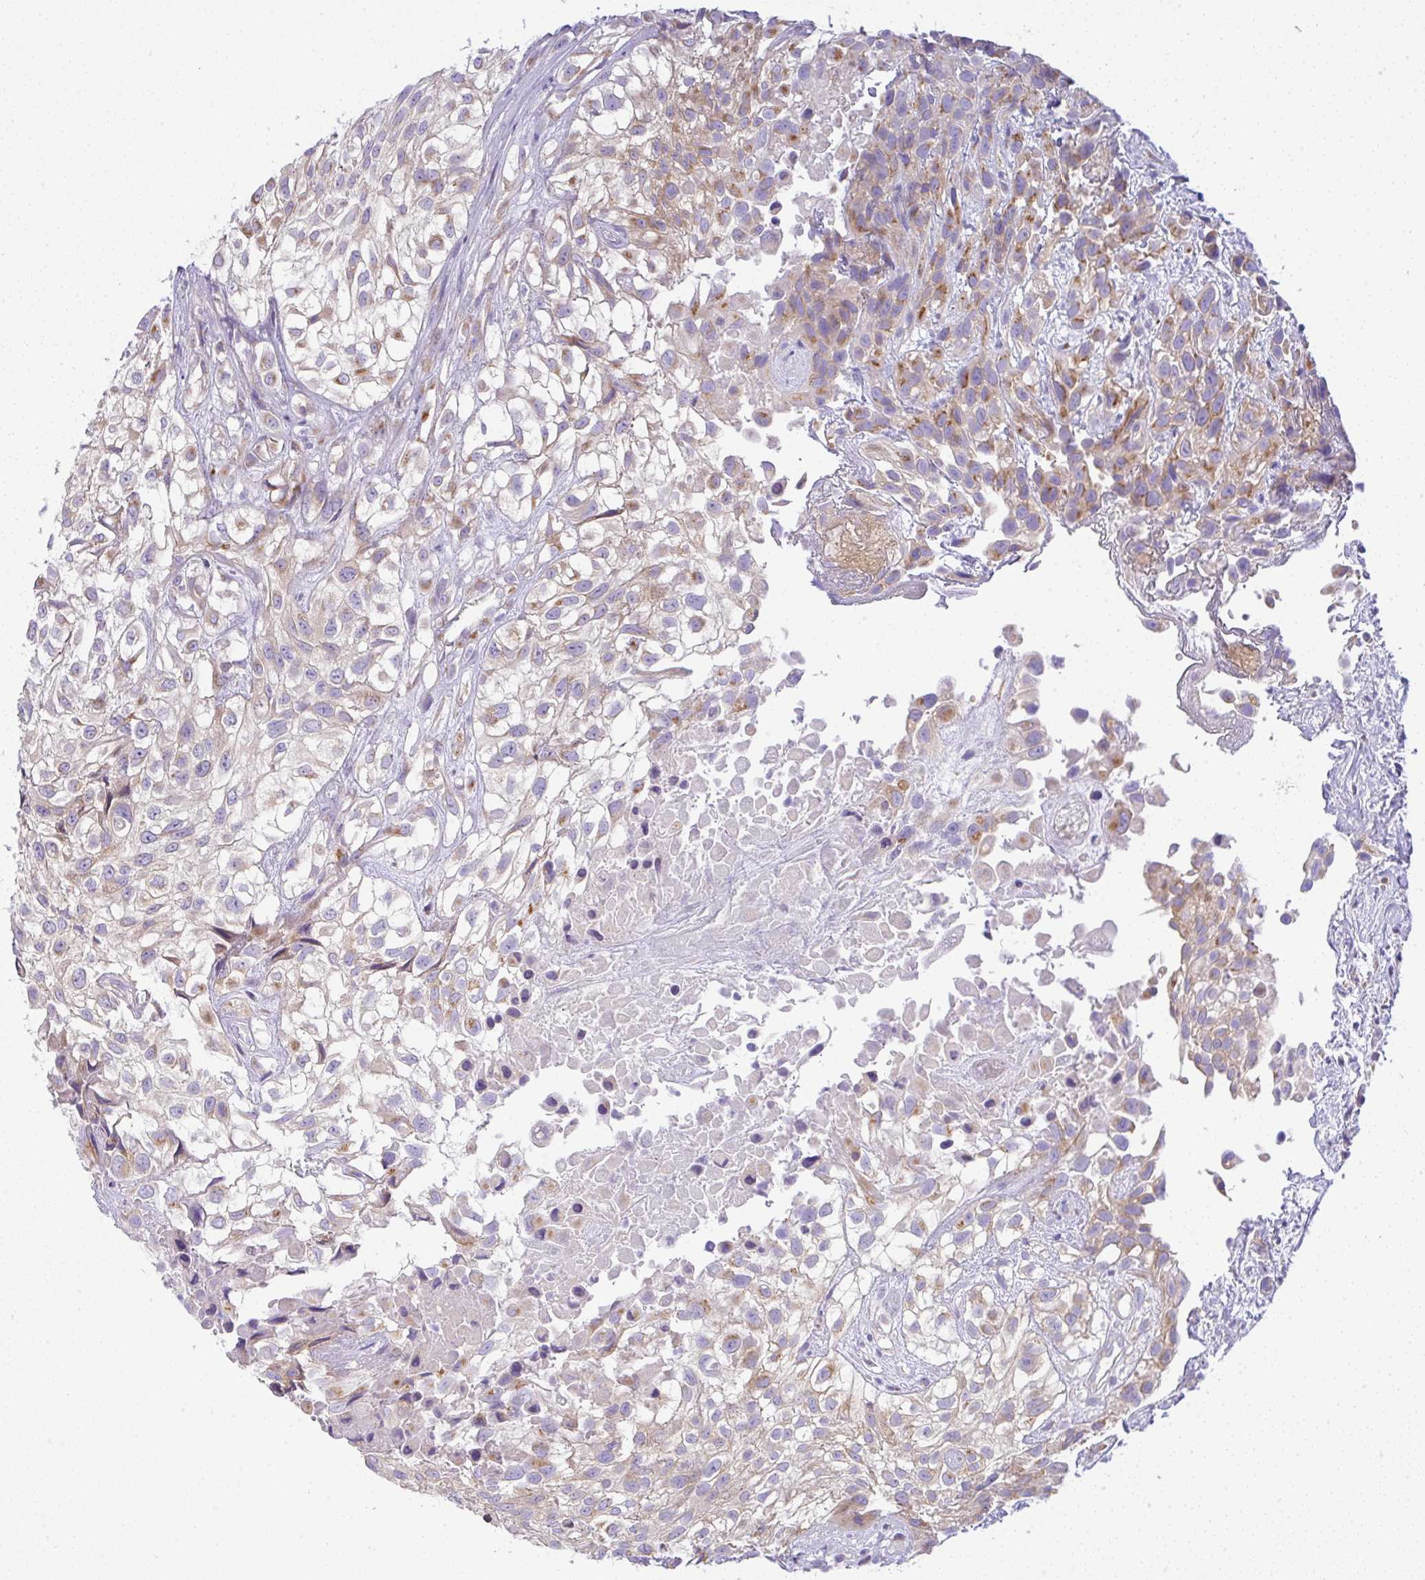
{"staining": {"intensity": "moderate", "quantity": "25%-75%", "location": "cytoplasmic/membranous"}, "tissue": "urothelial cancer", "cell_type": "Tumor cells", "image_type": "cancer", "snomed": [{"axis": "morphology", "description": "Urothelial carcinoma, High grade"}, {"axis": "topography", "description": "Urinary bladder"}], "caption": "Urothelial cancer stained for a protein (brown) reveals moderate cytoplasmic/membranous positive expression in about 25%-75% of tumor cells.", "gene": "FAM177A1", "patient": {"sex": "male", "age": 56}}